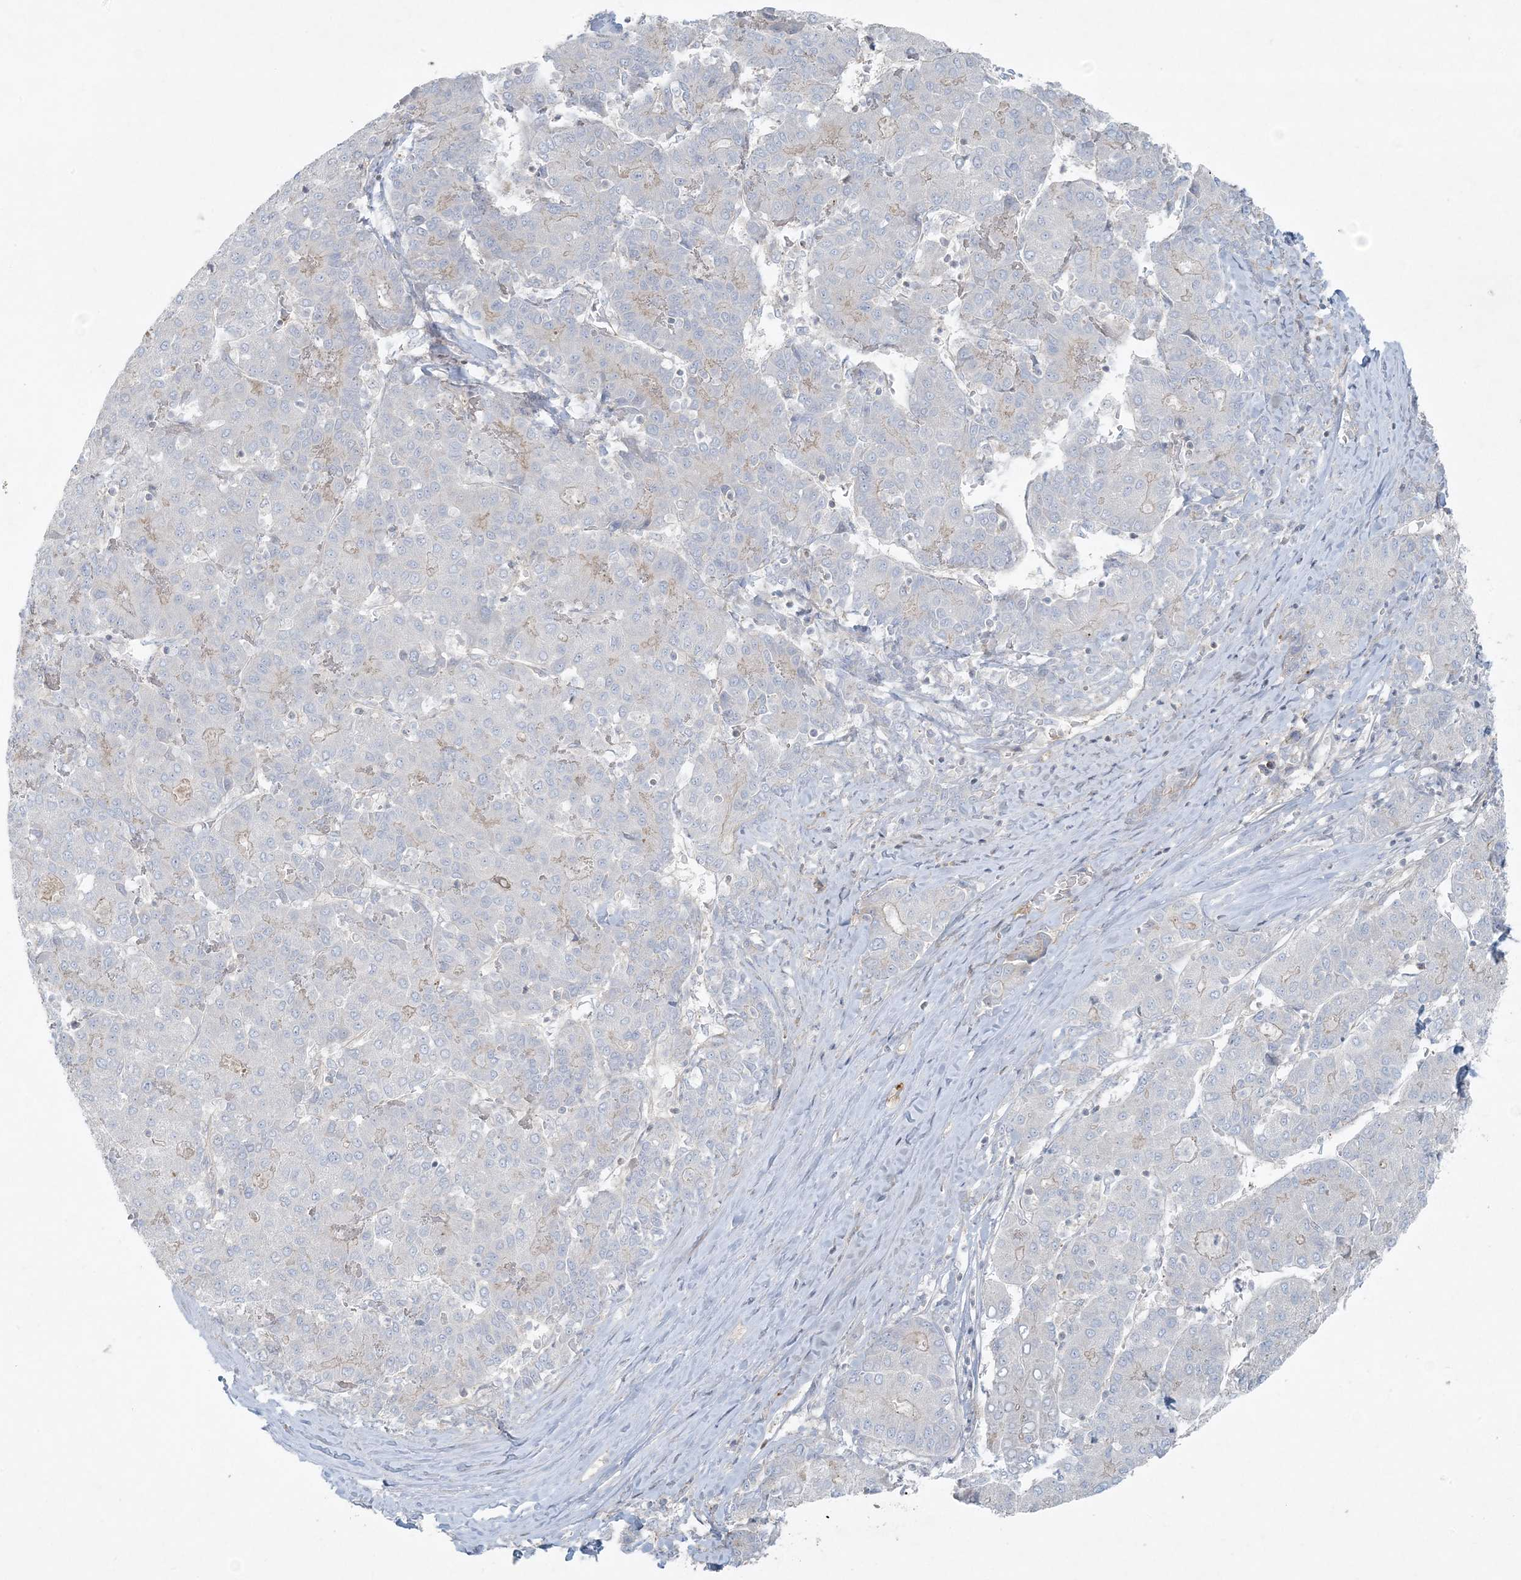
{"staining": {"intensity": "negative", "quantity": "none", "location": "none"}, "tissue": "liver cancer", "cell_type": "Tumor cells", "image_type": "cancer", "snomed": [{"axis": "morphology", "description": "Carcinoma, Hepatocellular, NOS"}, {"axis": "topography", "description": "Liver"}], "caption": "Tumor cells show no significant protein positivity in liver cancer. (Brightfield microscopy of DAB IHC at high magnification).", "gene": "PIK3R4", "patient": {"sex": "male", "age": 65}}